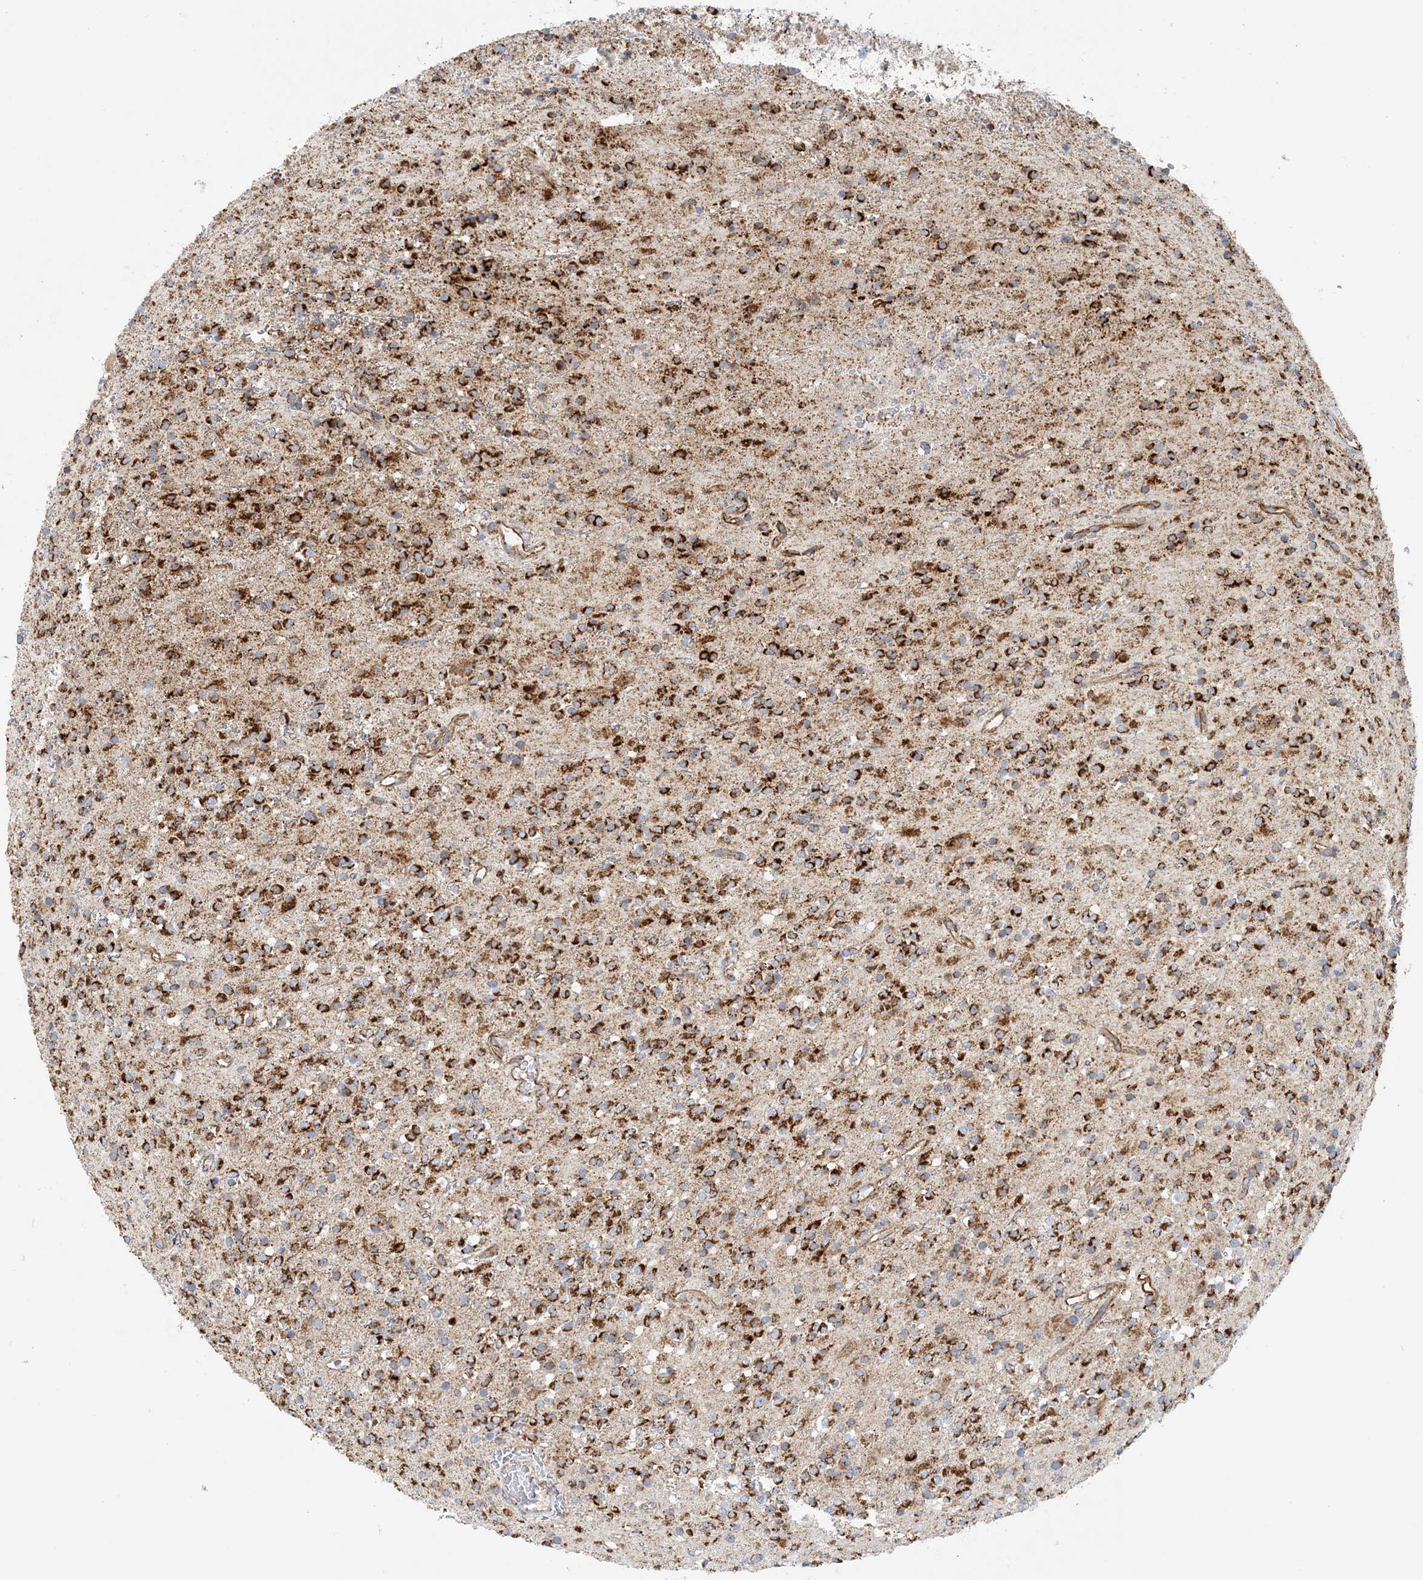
{"staining": {"intensity": "strong", "quantity": ">75%", "location": "cytoplasmic/membranous"}, "tissue": "glioma", "cell_type": "Tumor cells", "image_type": "cancer", "snomed": [{"axis": "morphology", "description": "Glioma, malignant, High grade"}, {"axis": "topography", "description": "Brain"}], "caption": "Immunohistochemical staining of human glioma shows high levels of strong cytoplasmic/membranous positivity in about >75% of tumor cells.", "gene": "COA3", "patient": {"sex": "male", "age": 34}}